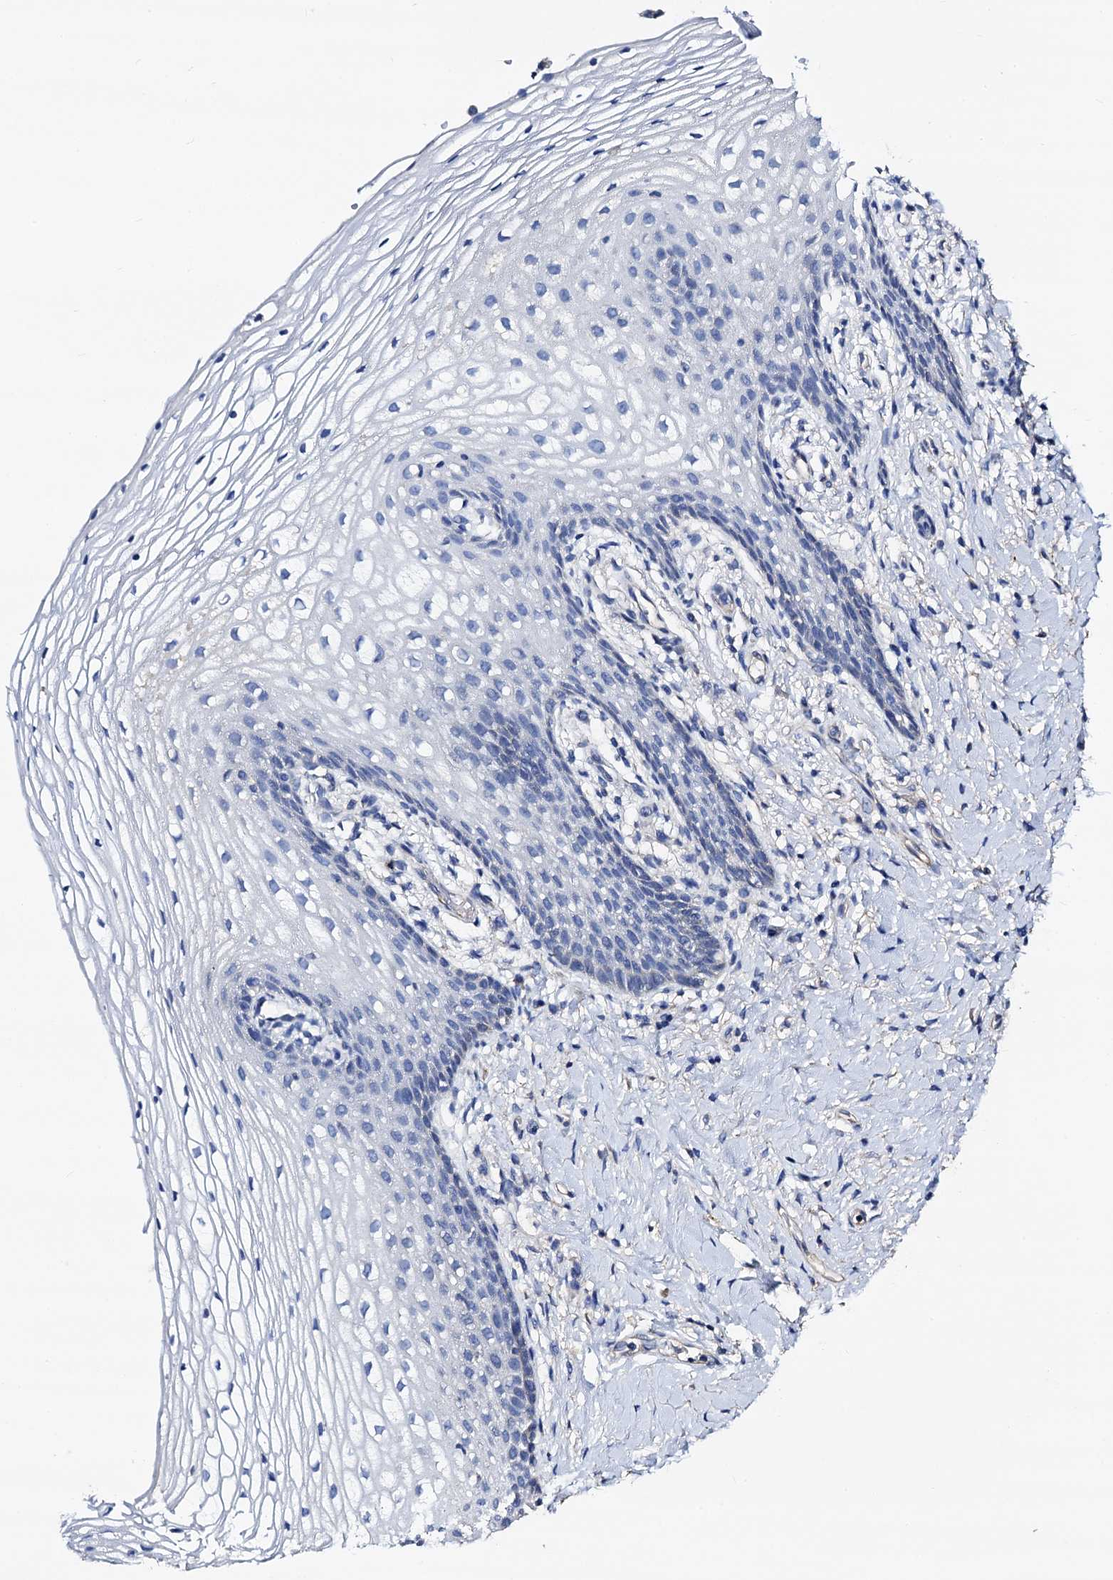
{"staining": {"intensity": "negative", "quantity": "none", "location": "none"}, "tissue": "vagina", "cell_type": "Squamous epithelial cells", "image_type": "normal", "snomed": [{"axis": "morphology", "description": "Normal tissue, NOS"}, {"axis": "topography", "description": "Vagina"}], "caption": "Immunohistochemistry image of benign vagina: vagina stained with DAB exhibits no significant protein positivity in squamous epithelial cells. (DAB (3,3'-diaminobenzidine) IHC with hematoxylin counter stain).", "gene": "FREM3", "patient": {"sex": "female", "age": 60}}